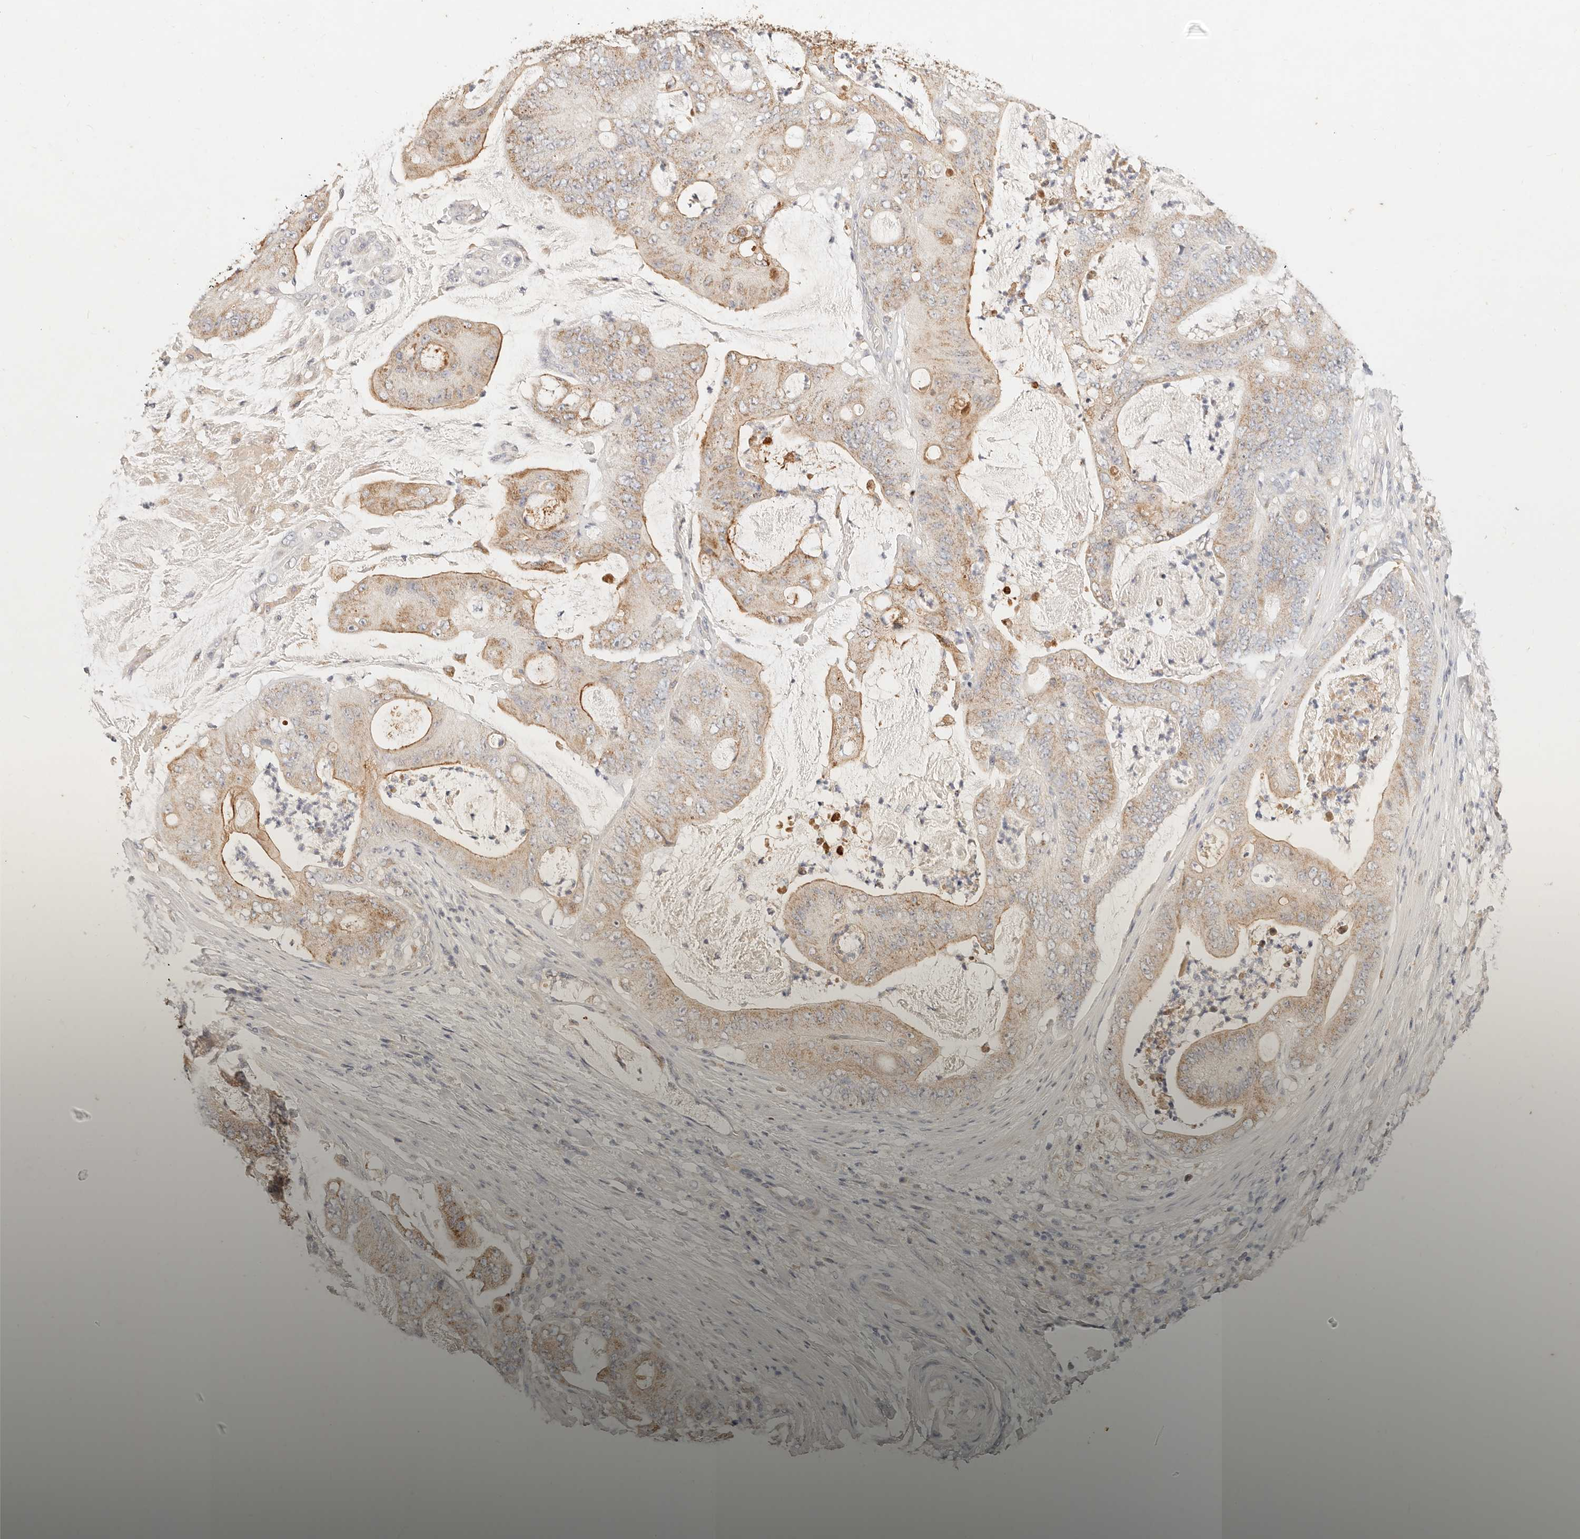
{"staining": {"intensity": "moderate", "quantity": "25%-75%", "location": "cytoplasmic/membranous"}, "tissue": "stomach cancer", "cell_type": "Tumor cells", "image_type": "cancer", "snomed": [{"axis": "morphology", "description": "Adenocarcinoma, NOS"}, {"axis": "topography", "description": "Stomach"}], "caption": "Immunohistochemical staining of human stomach adenocarcinoma shows medium levels of moderate cytoplasmic/membranous expression in approximately 25%-75% of tumor cells.", "gene": "ACOX1", "patient": {"sex": "female", "age": 73}}